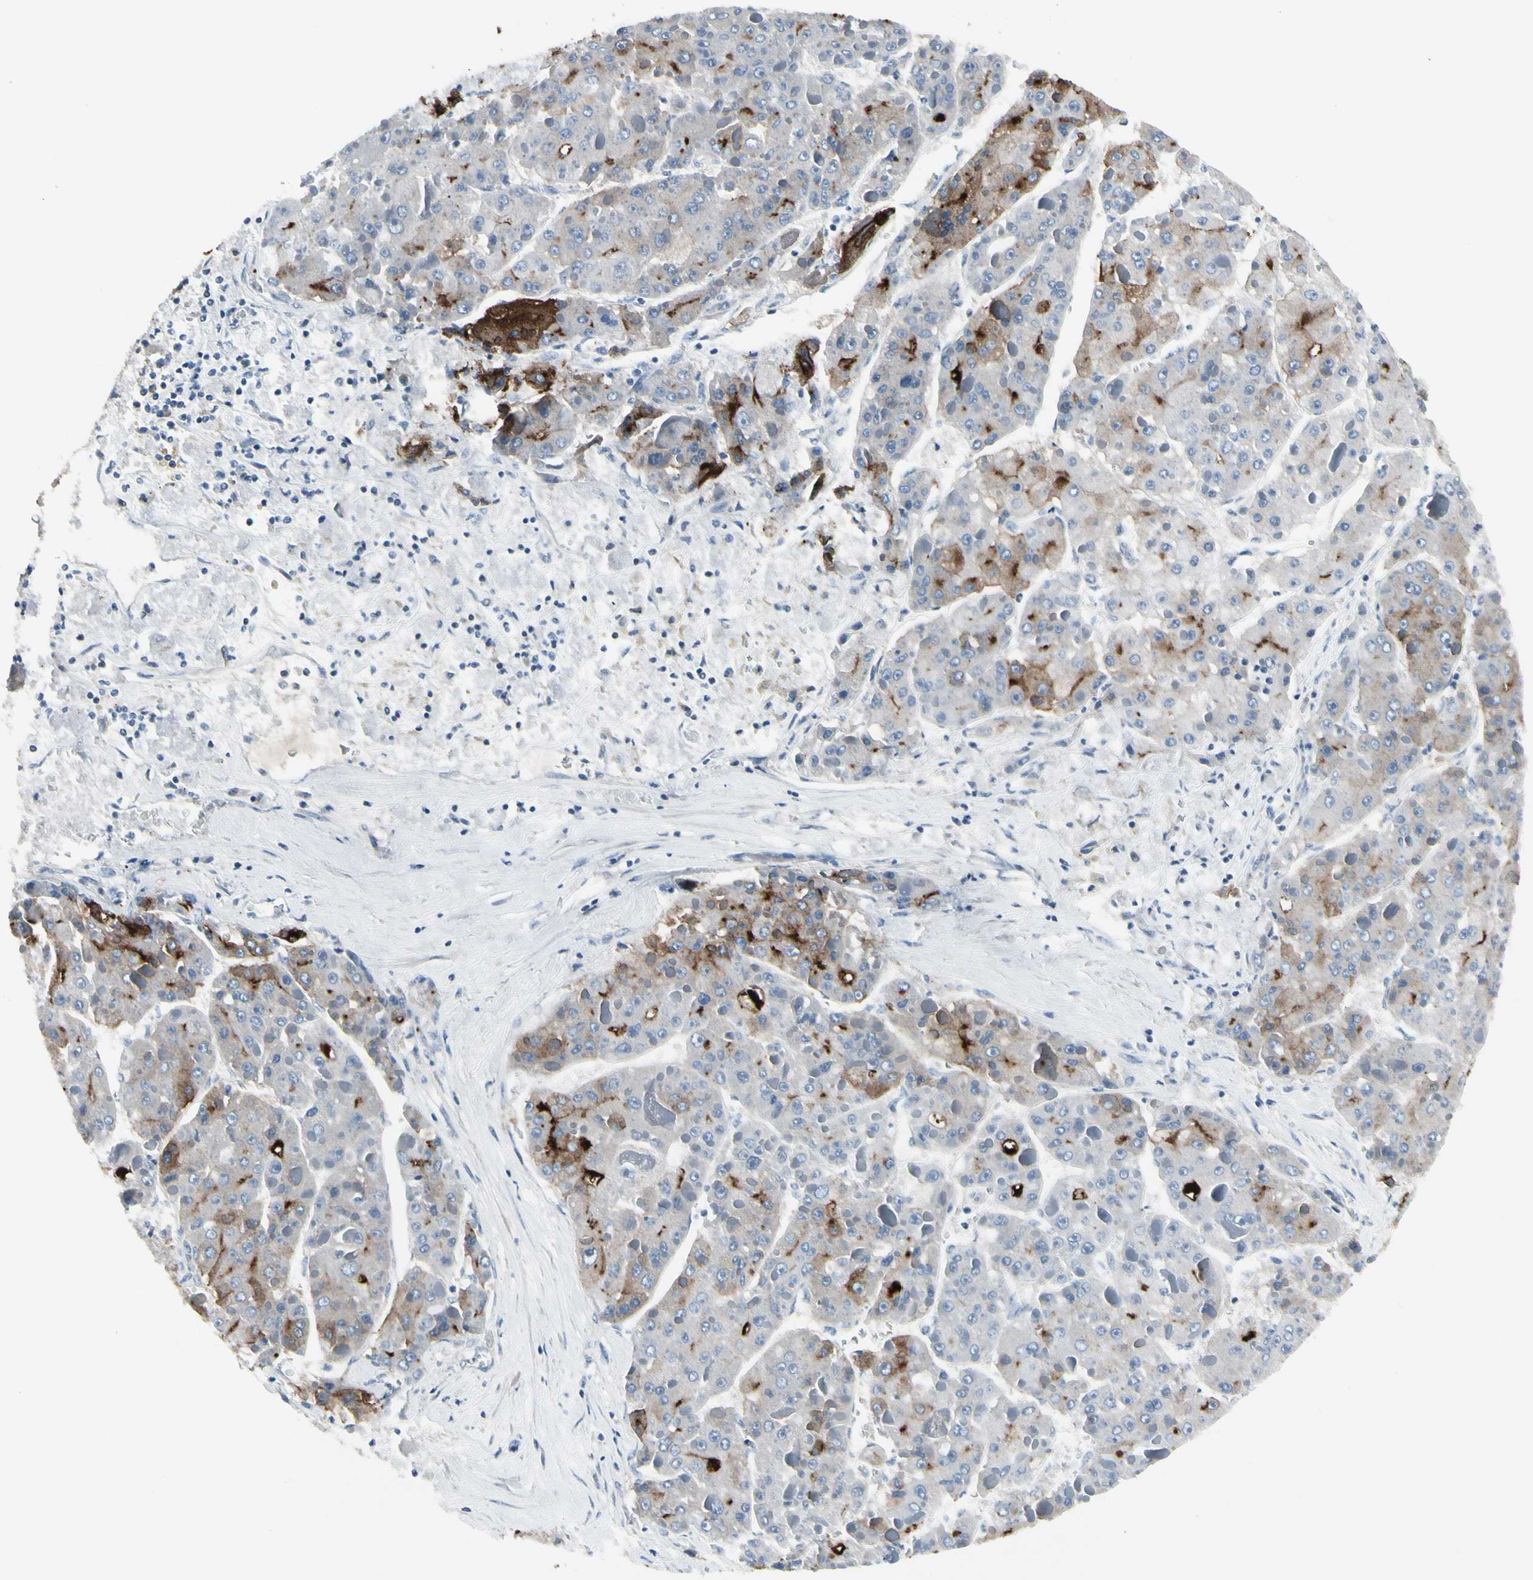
{"staining": {"intensity": "strong", "quantity": "25%-75%", "location": "cytoplasmic/membranous"}, "tissue": "liver cancer", "cell_type": "Tumor cells", "image_type": "cancer", "snomed": [{"axis": "morphology", "description": "Carcinoma, Hepatocellular, NOS"}, {"axis": "topography", "description": "Liver"}], "caption": "Tumor cells reveal strong cytoplasmic/membranous positivity in approximately 25%-75% of cells in liver cancer. Using DAB (3,3'-diaminobenzidine) (brown) and hematoxylin (blue) stains, captured at high magnification using brightfield microscopy.", "gene": "PIGR", "patient": {"sex": "female", "age": 73}}